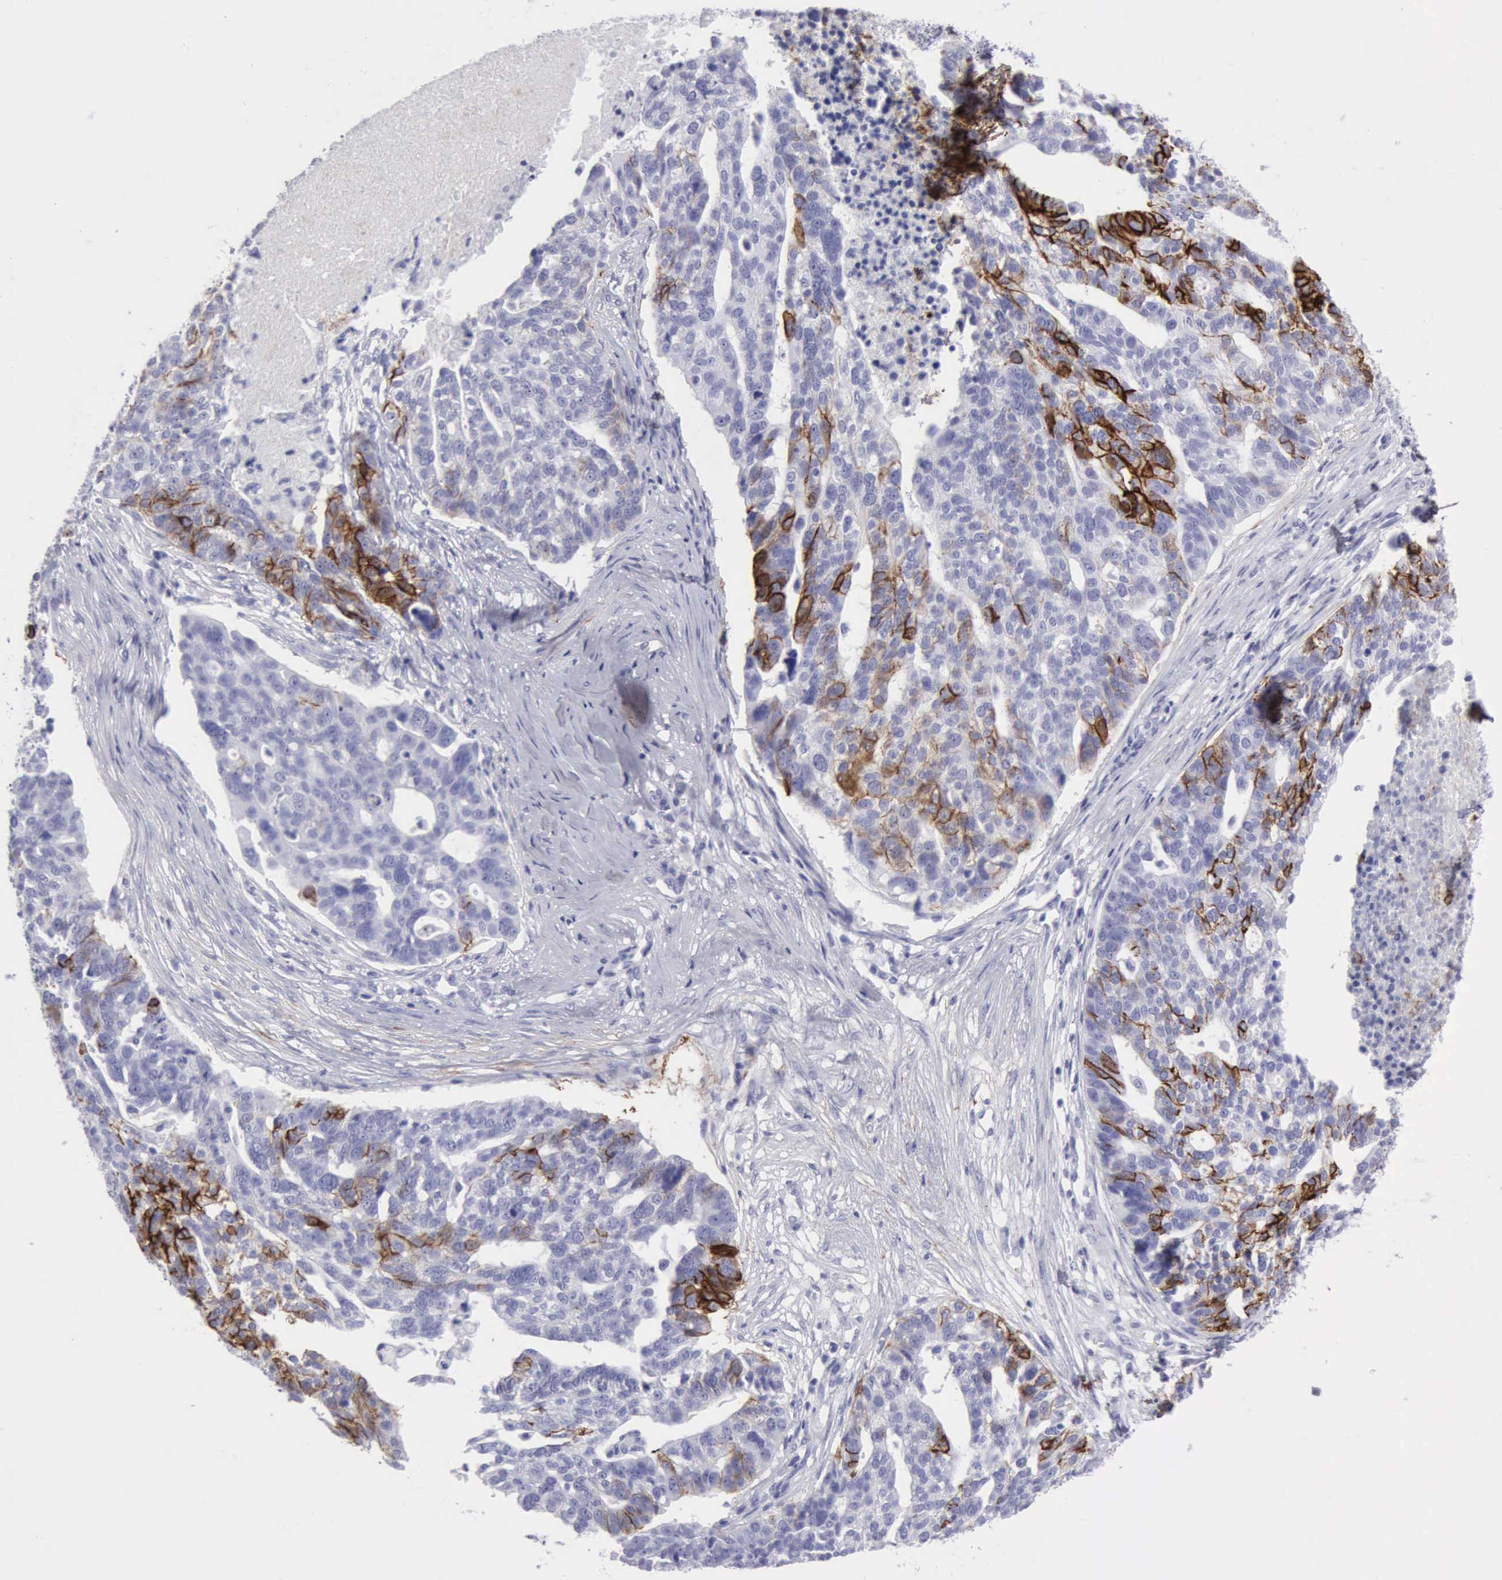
{"staining": {"intensity": "strong", "quantity": "<25%", "location": "cytoplasmic/membranous"}, "tissue": "ovarian cancer", "cell_type": "Tumor cells", "image_type": "cancer", "snomed": [{"axis": "morphology", "description": "Cystadenocarcinoma, serous, NOS"}, {"axis": "topography", "description": "Ovary"}], "caption": "Brown immunohistochemical staining in serous cystadenocarcinoma (ovarian) displays strong cytoplasmic/membranous staining in approximately <25% of tumor cells.", "gene": "NCAM1", "patient": {"sex": "female", "age": 59}}